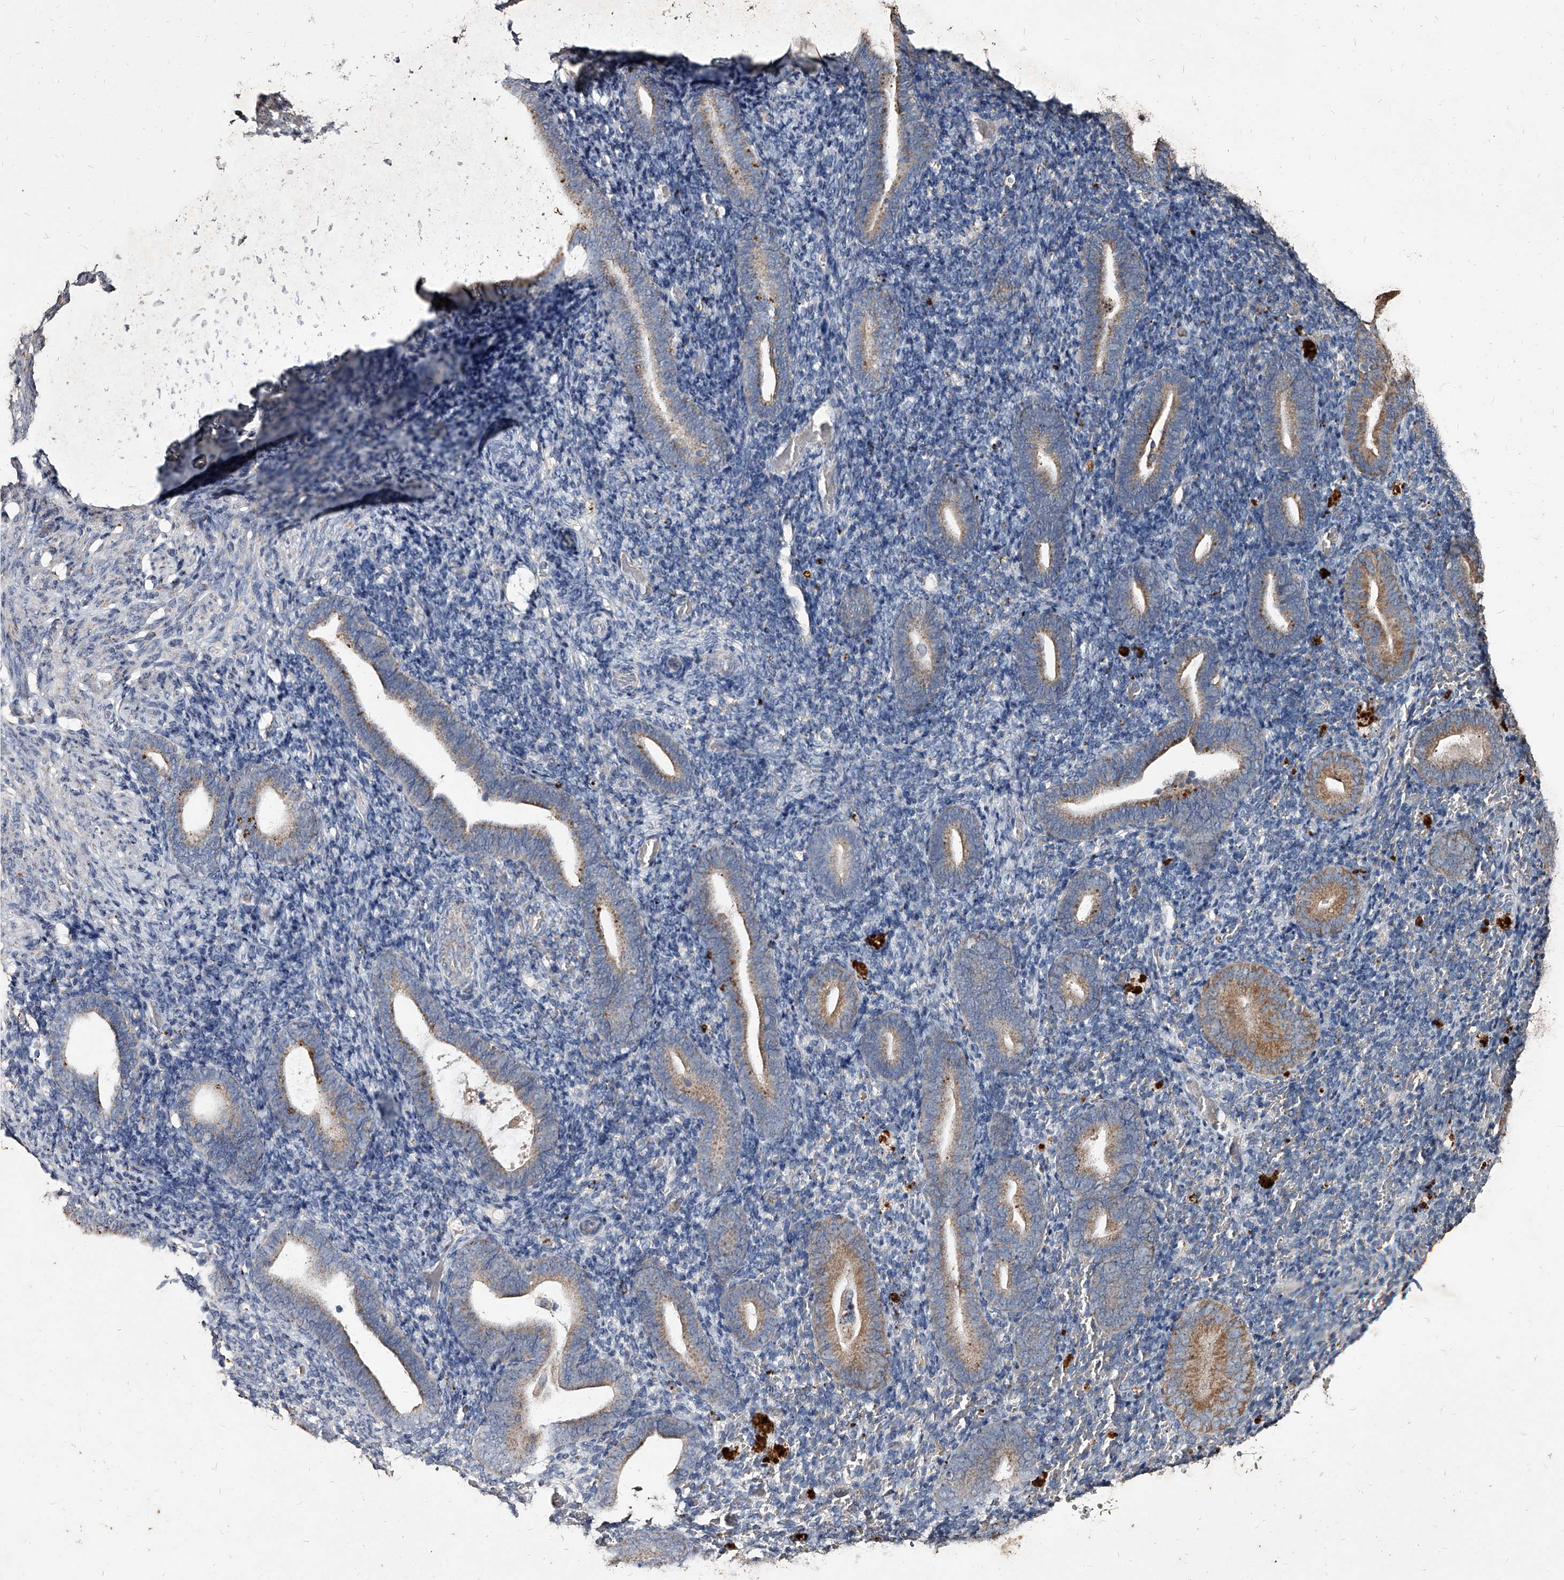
{"staining": {"intensity": "negative", "quantity": "none", "location": "none"}, "tissue": "endometrium", "cell_type": "Cells in endometrial stroma", "image_type": "normal", "snomed": [{"axis": "morphology", "description": "Normal tissue, NOS"}, {"axis": "topography", "description": "Endometrium"}], "caption": "IHC image of unremarkable endometrium: human endometrium stained with DAB exhibits no significant protein staining in cells in endometrial stroma.", "gene": "GPR183", "patient": {"sex": "female", "age": 51}}